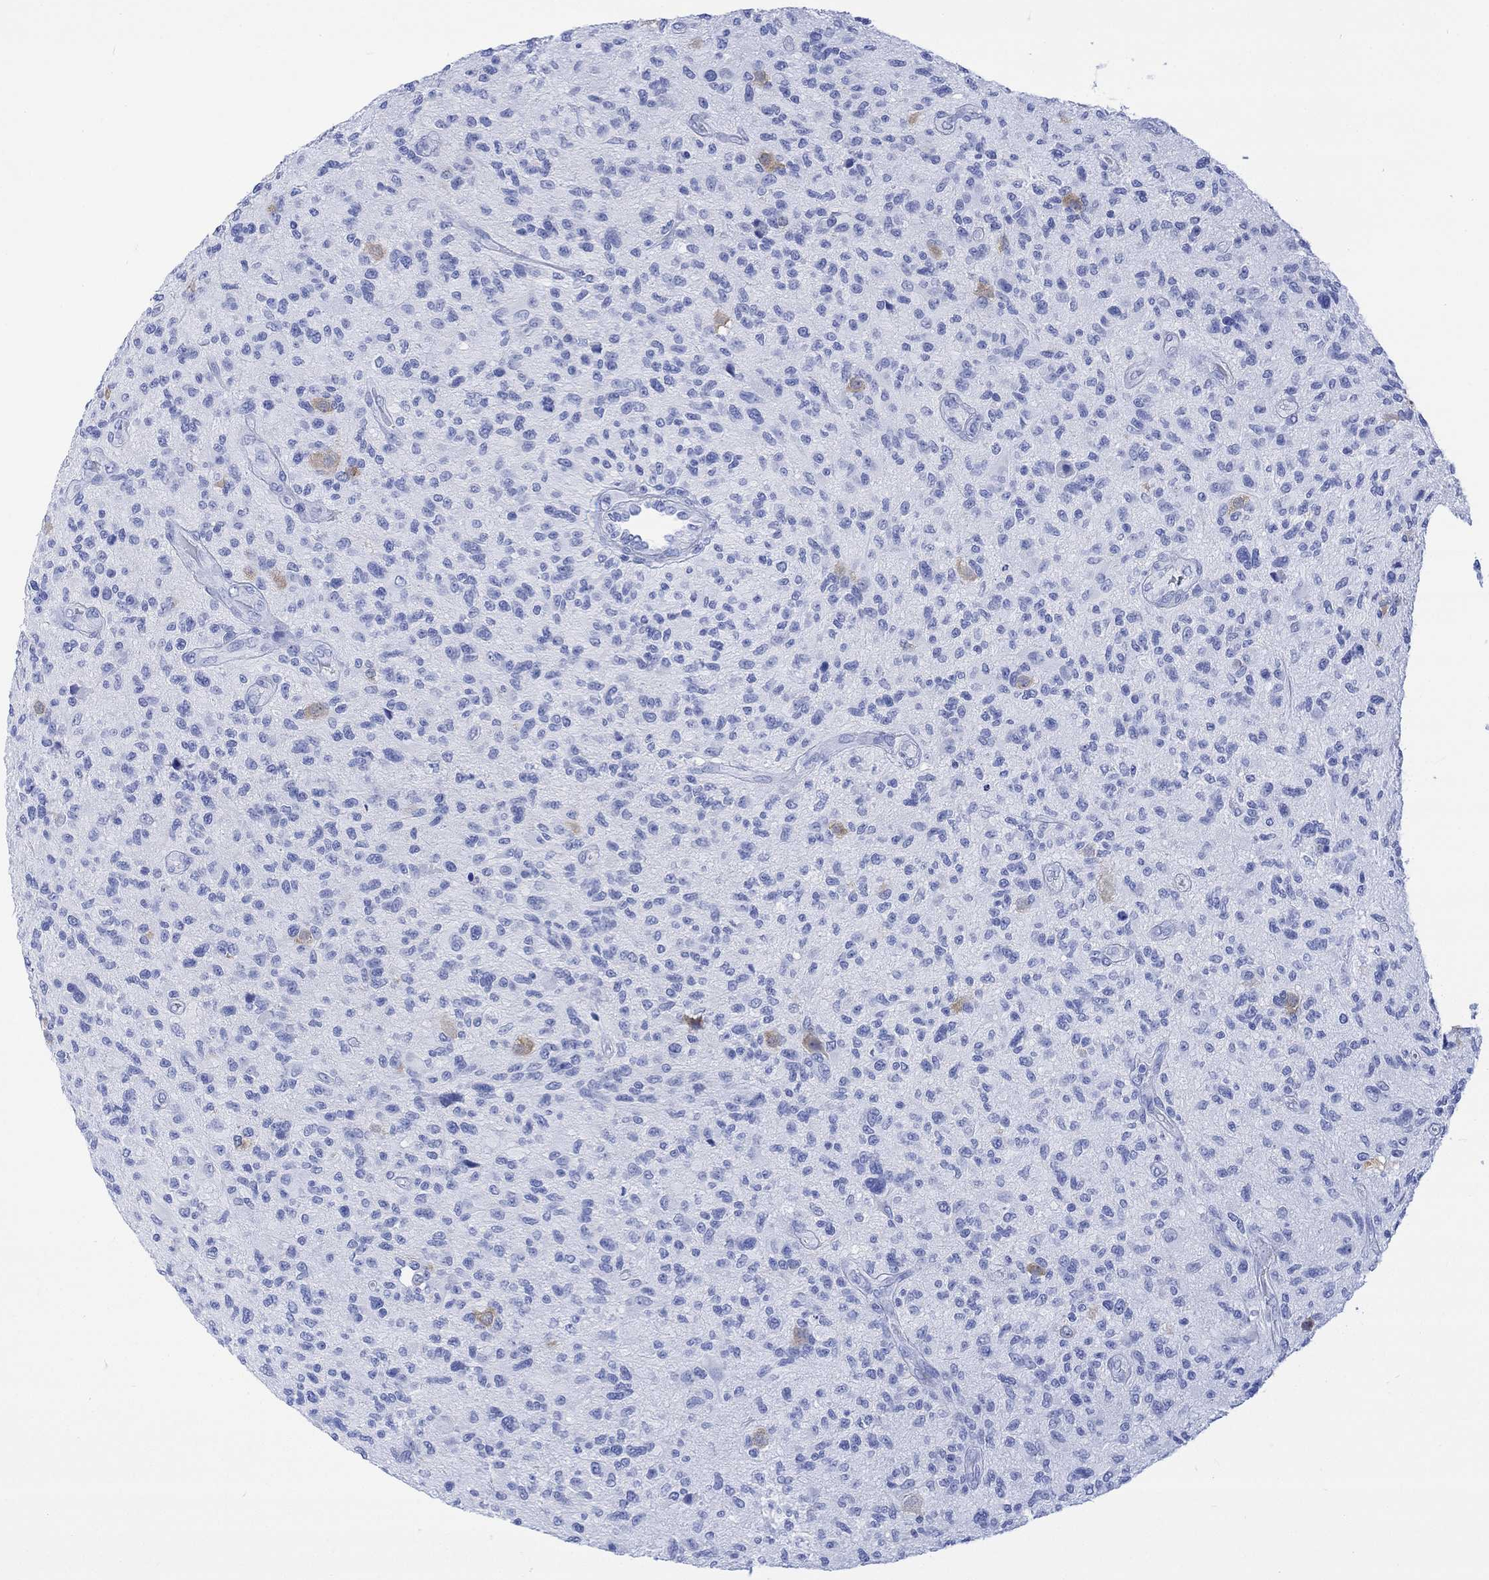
{"staining": {"intensity": "negative", "quantity": "none", "location": "none"}, "tissue": "glioma", "cell_type": "Tumor cells", "image_type": "cancer", "snomed": [{"axis": "morphology", "description": "Glioma, malignant, High grade"}, {"axis": "topography", "description": "Brain"}], "caption": "Tumor cells show no significant positivity in glioma.", "gene": "CELF4", "patient": {"sex": "male", "age": 47}}